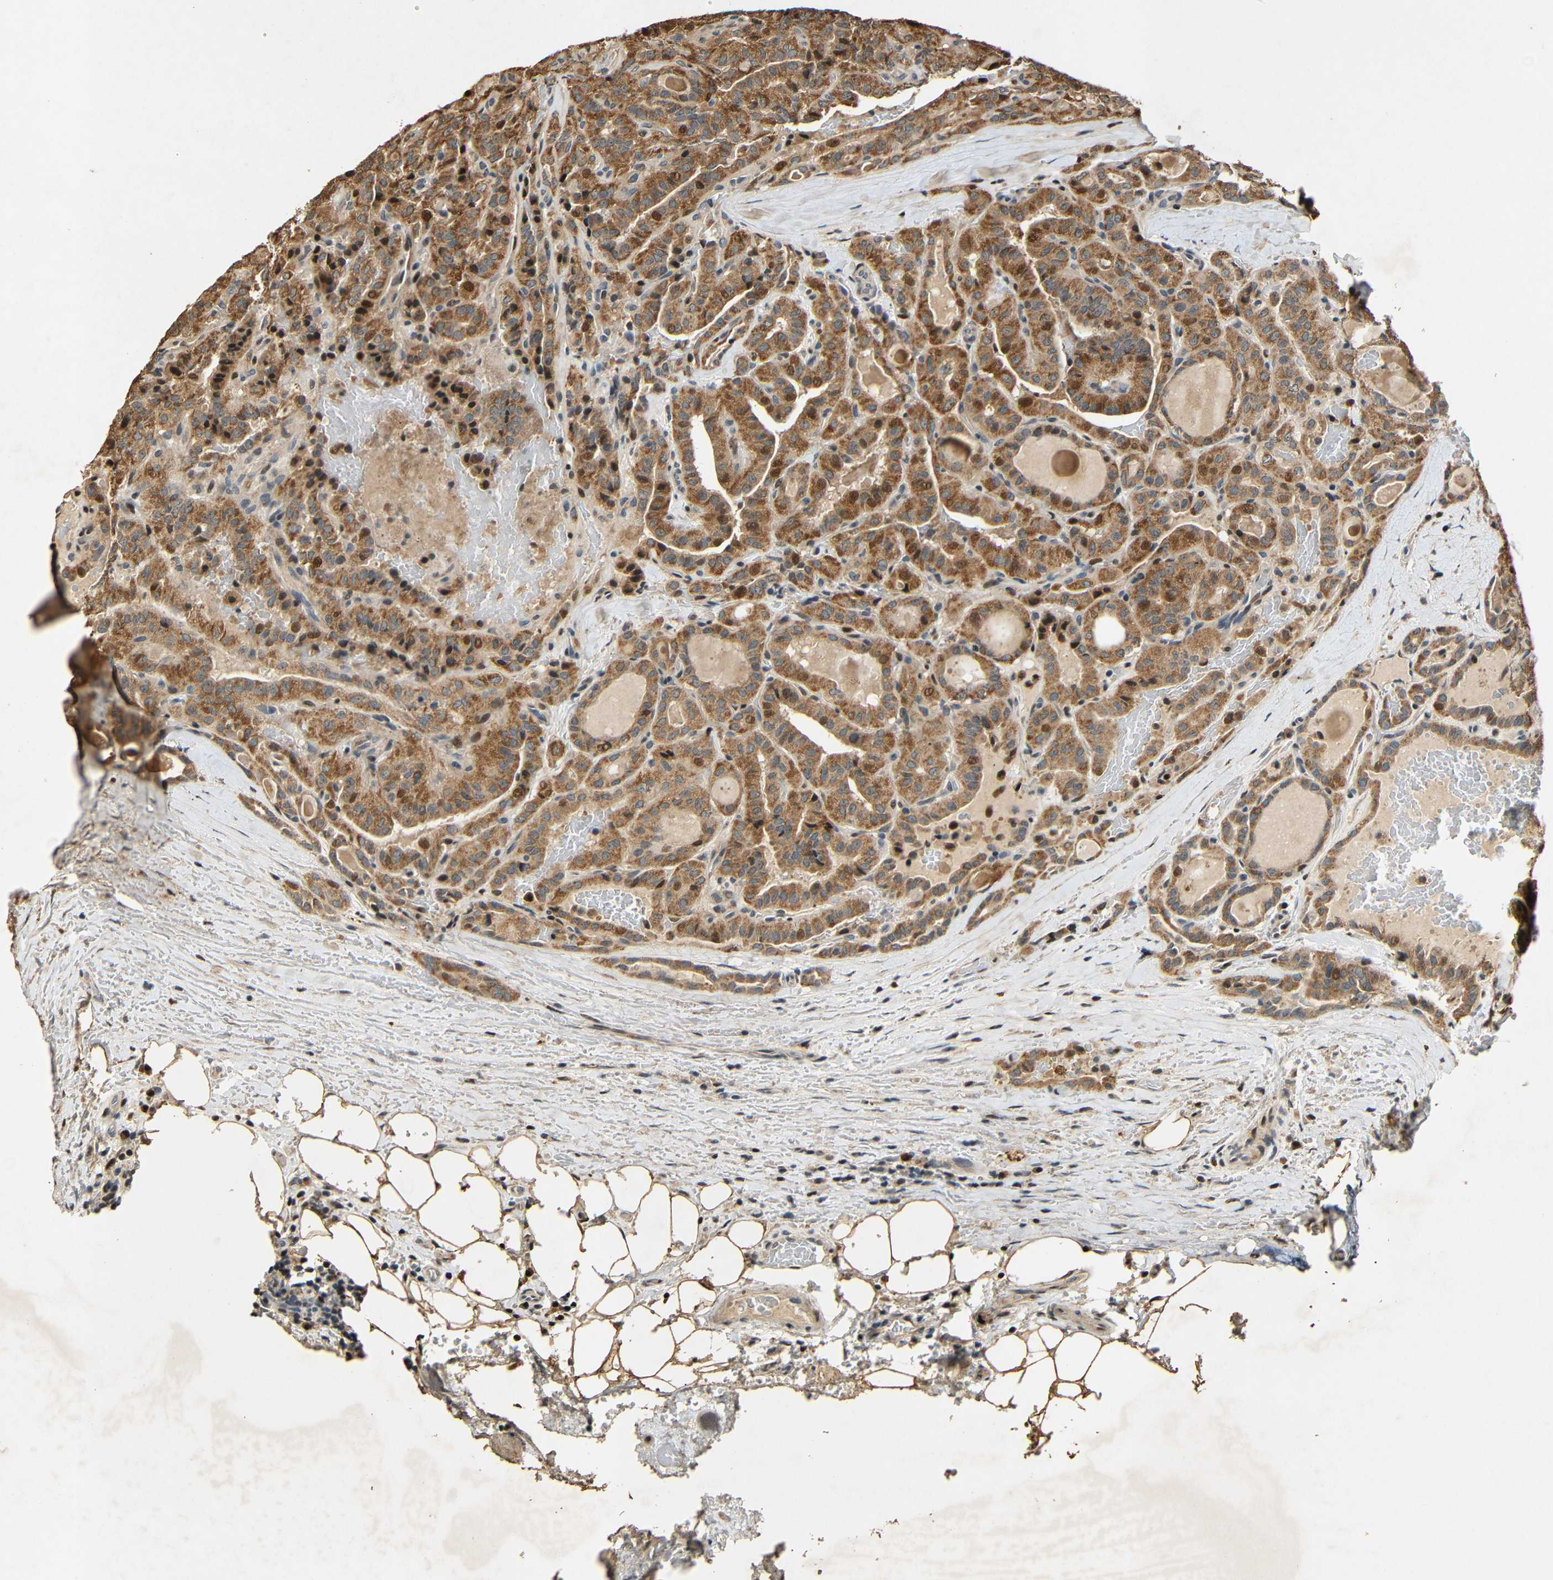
{"staining": {"intensity": "moderate", "quantity": ">75%", "location": "cytoplasmic/membranous,nuclear"}, "tissue": "head and neck cancer", "cell_type": "Tumor cells", "image_type": "cancer", "snomed": [{"axis": "morphology", "description": "Squamous cell carcinoma, NOS"}, {"axis": "topography", "description": "Oral tissue"}, {"axis": "topography", "description": "Head-Neck"}], "caption": "Immunohistochemistry (IHC) histopathology image of neoplastic tissue: human head and neck cancer stained using immunohistochemistry (IHC) reveals medium levels of moderate protein expression localized specifically in the cytoplasmic/membranous and nuclear of tumor cells, appearing as a cytoplasmic/membranous and nuclear brown color.", "gene": "KAZALD1", "patient": {"sex": "female", "age": 50}}